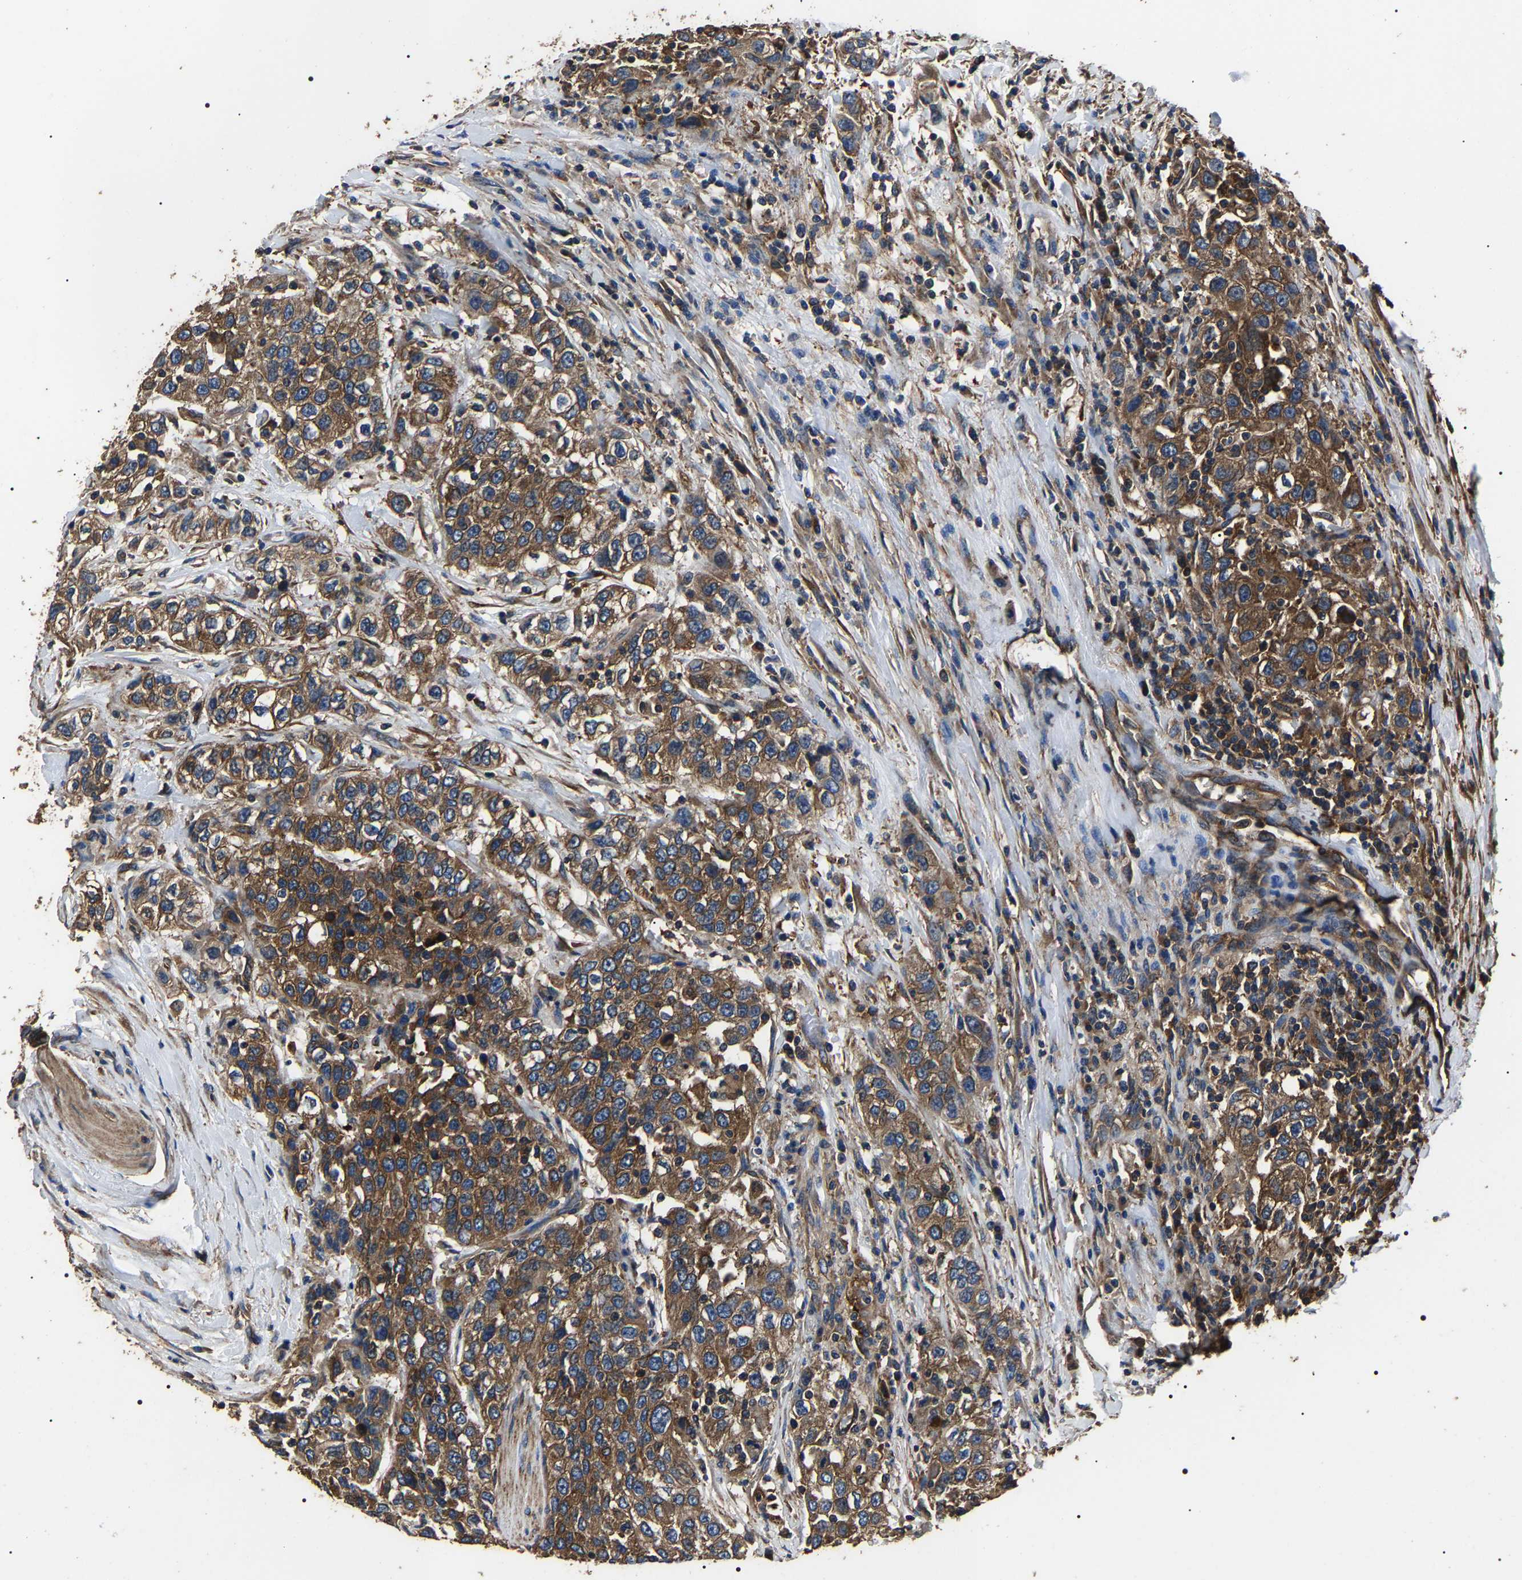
{"staining": {"intensity": "strong", "quantity": ">75%", "location": "cytoplasmic/membranous"}, "tissue": "urothelial cancer", "cell_type": "Tumor cells", "image_type": "cancer", "snomed": [{"axis": "morphology", "description": "Urothelial carcinoma, High grade"}, {"axis": "topography", "description": "Urinary bladder"}], "caption": "IHC photomicrograph of human urothelial cancer stained for a protein (brown), which reveals high levels of strong cytoplasmic/membranous staining in about >75% of tumor cells.", "gene": "HSCB", "patient": {"sex": "female", "age": 80}}